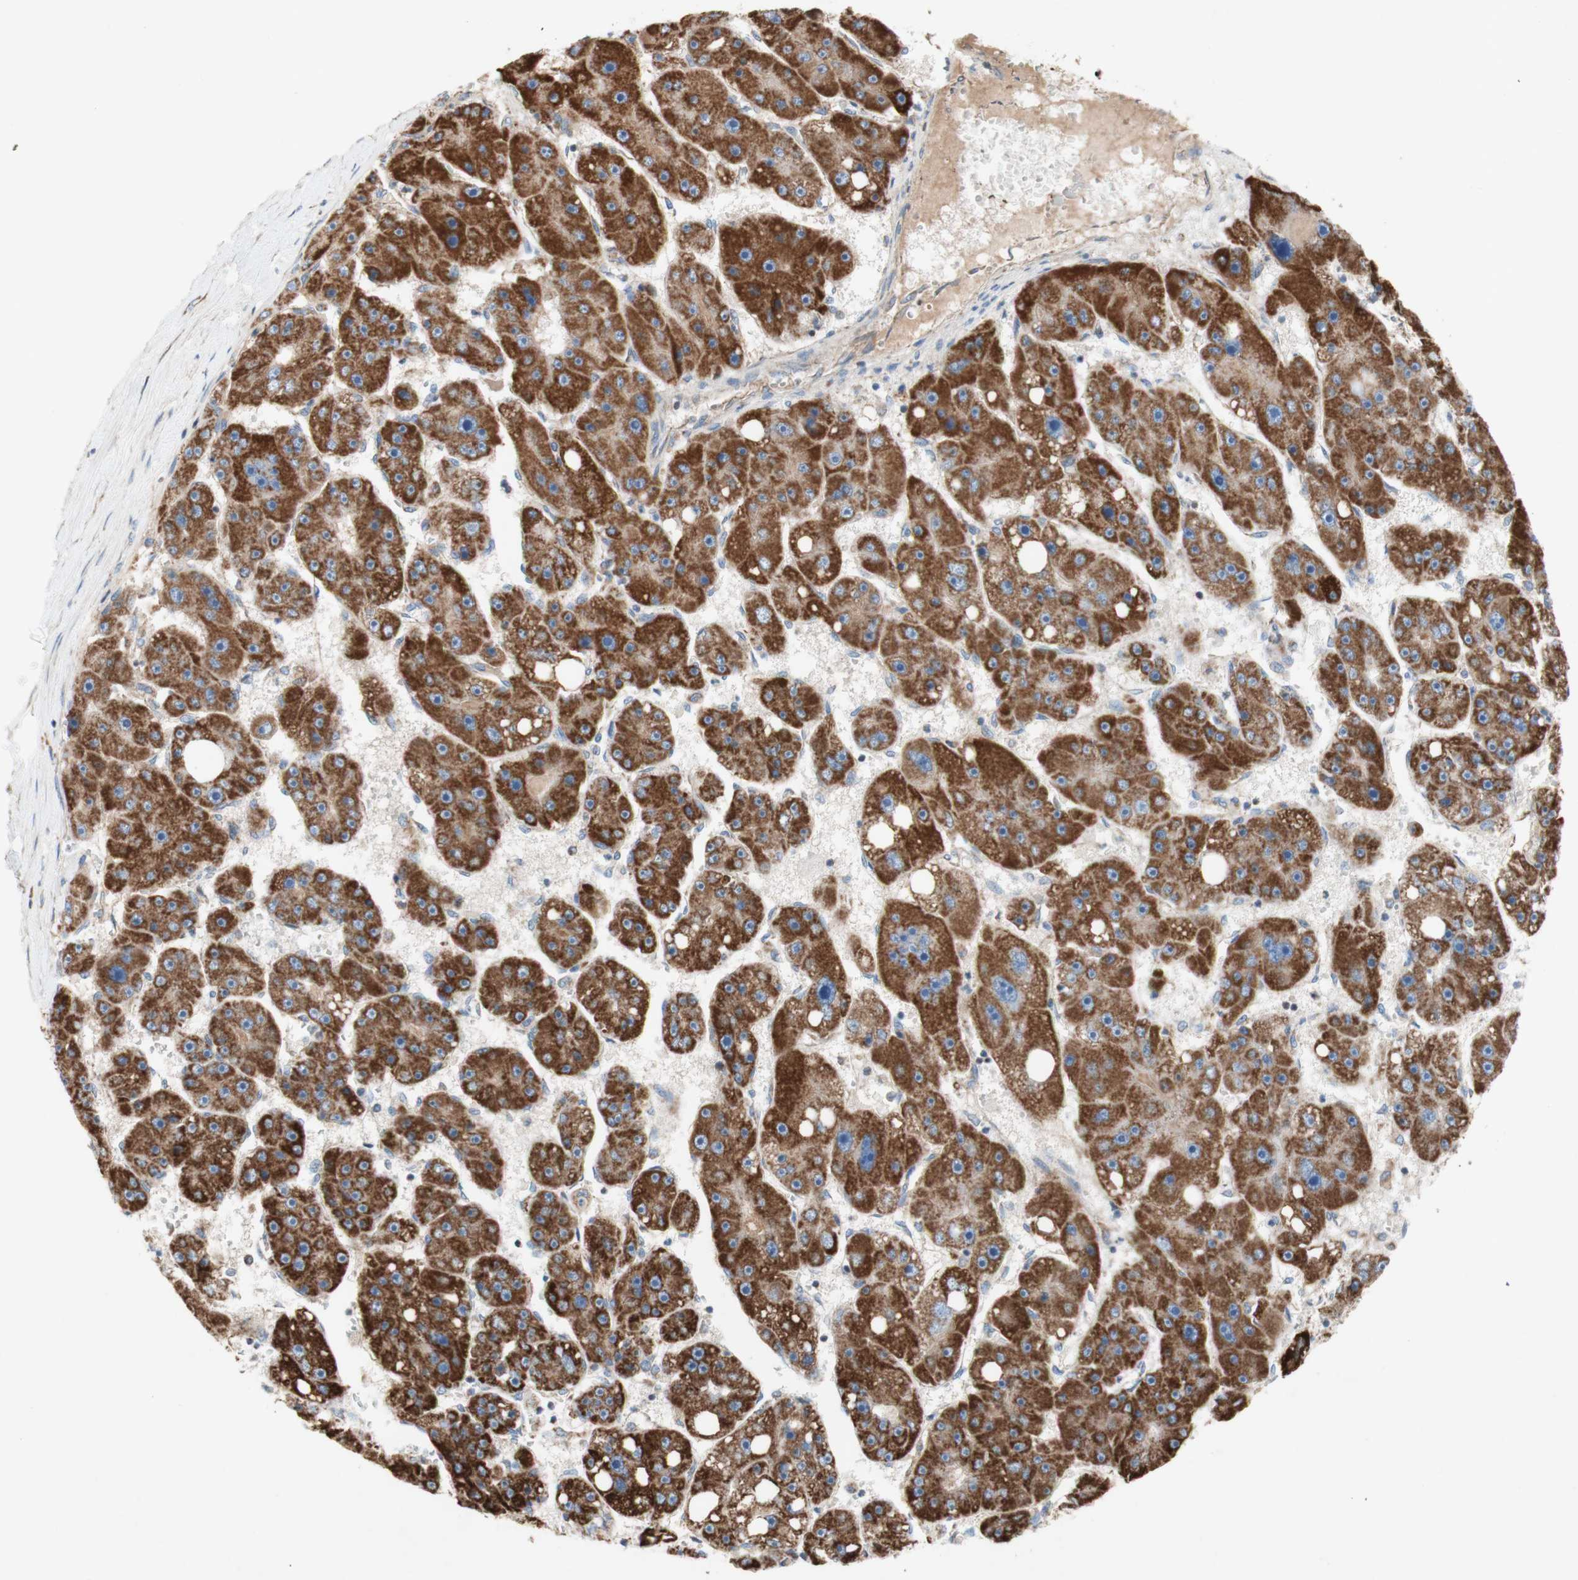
{"staining": {"intensity": "strong", "quantity": ">75%", "location": "cytoplasmic/membranous"}, "tissue": "liver cancer", "cell_type": "Tumor cells", "image_type": "cancer", "snomed": [{"axis": "morphology", "description": "Carcinoma, Hepatocellular, NOS"}, {"axis": "topography", "description": "Liver"}], "caption": "Immunohistochemical staining of human liver cancer (hepatocellular carcinoma) displays high levels of strong cytoplasmic/membranous expression in about >75% of tumor cells. (DAB (3,3'-diaminobenzidine) = brown stain, brightfield microscopy at high magnification).", "gene": "SDHB", "patient": {"sex": "female", "age": 61}}